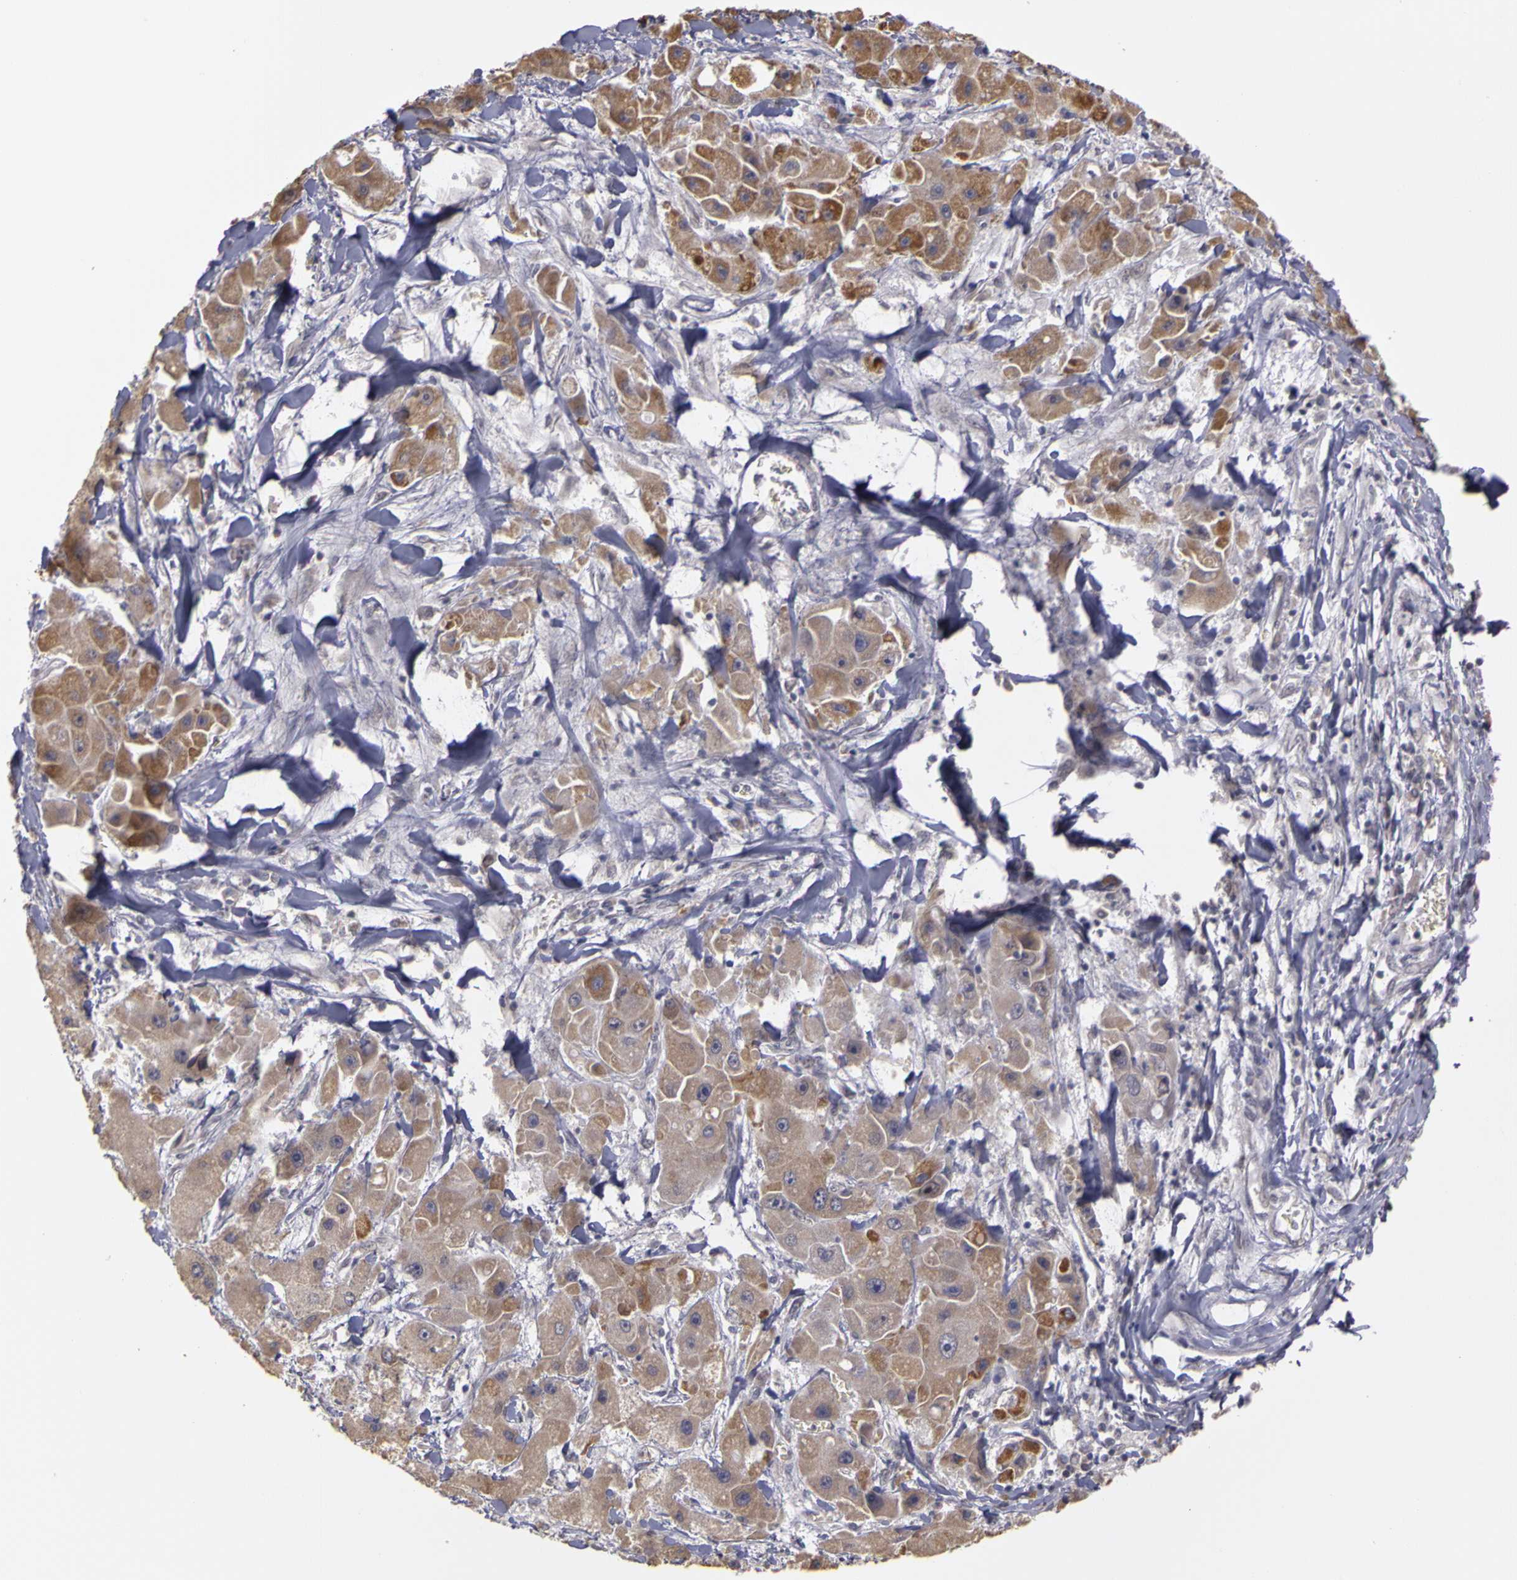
{"staining": {"intensity": "moderate", "quantity": ">75%", "location": "cytoplasmic/membranous"}, "tissue": "liver cancer", "cell_type": "Tumor cells", "image_type": "cancer", "snomed": [{"axis": "morphology", "description": "Carcinoma, Hepatocellular, NOS"}, {"axis": "topography", "description": "Liver"}], "caption": "Immunohistochemistry of liver cancer shows medium levels of moderate cytoplasmic/membranous expression in about >75% of tumor cells.", "gene": "FRMD7", "patient": {"sex": "male", "age": 24}}